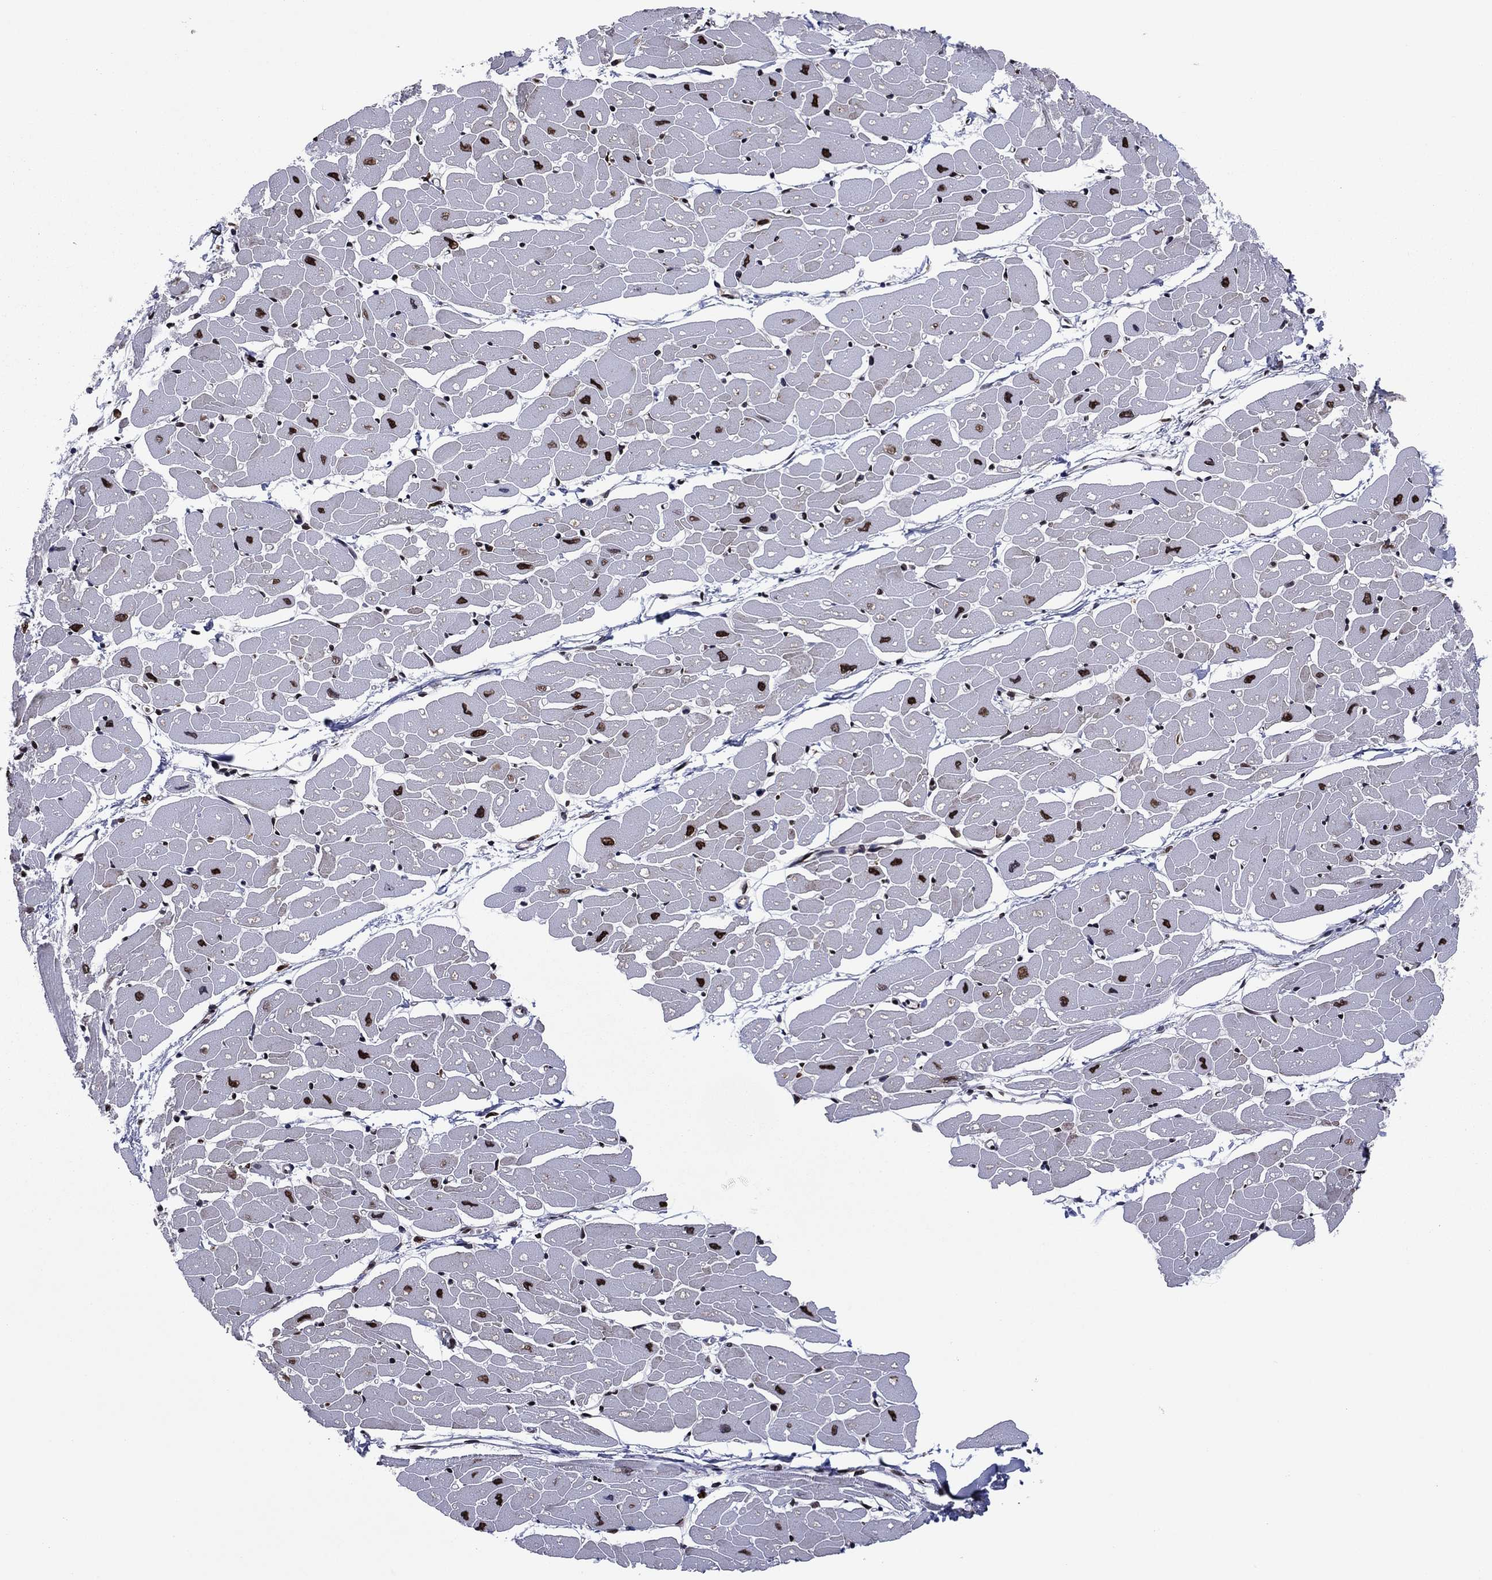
{"staining": {"intensity": "strong", "quantity": "<25%", "location": "nuclear"}, "tissue": "heart muscle", "cell_type": "Cardiomyocytes", "image_type": "normal", "snomed": [{"axis": "morphology", "description": "Normal tissue, NOS"}, {"axis": "topography", "description": "Heart"}], "caption": "About <25% of cardiomyocytes in unremarkable heart muscle exhibit strong nuclear protein positivity as visualized by brown immunohistochemical staining.", "gene": "YBX1", "patient": {"sex": "male", "age": 57}}